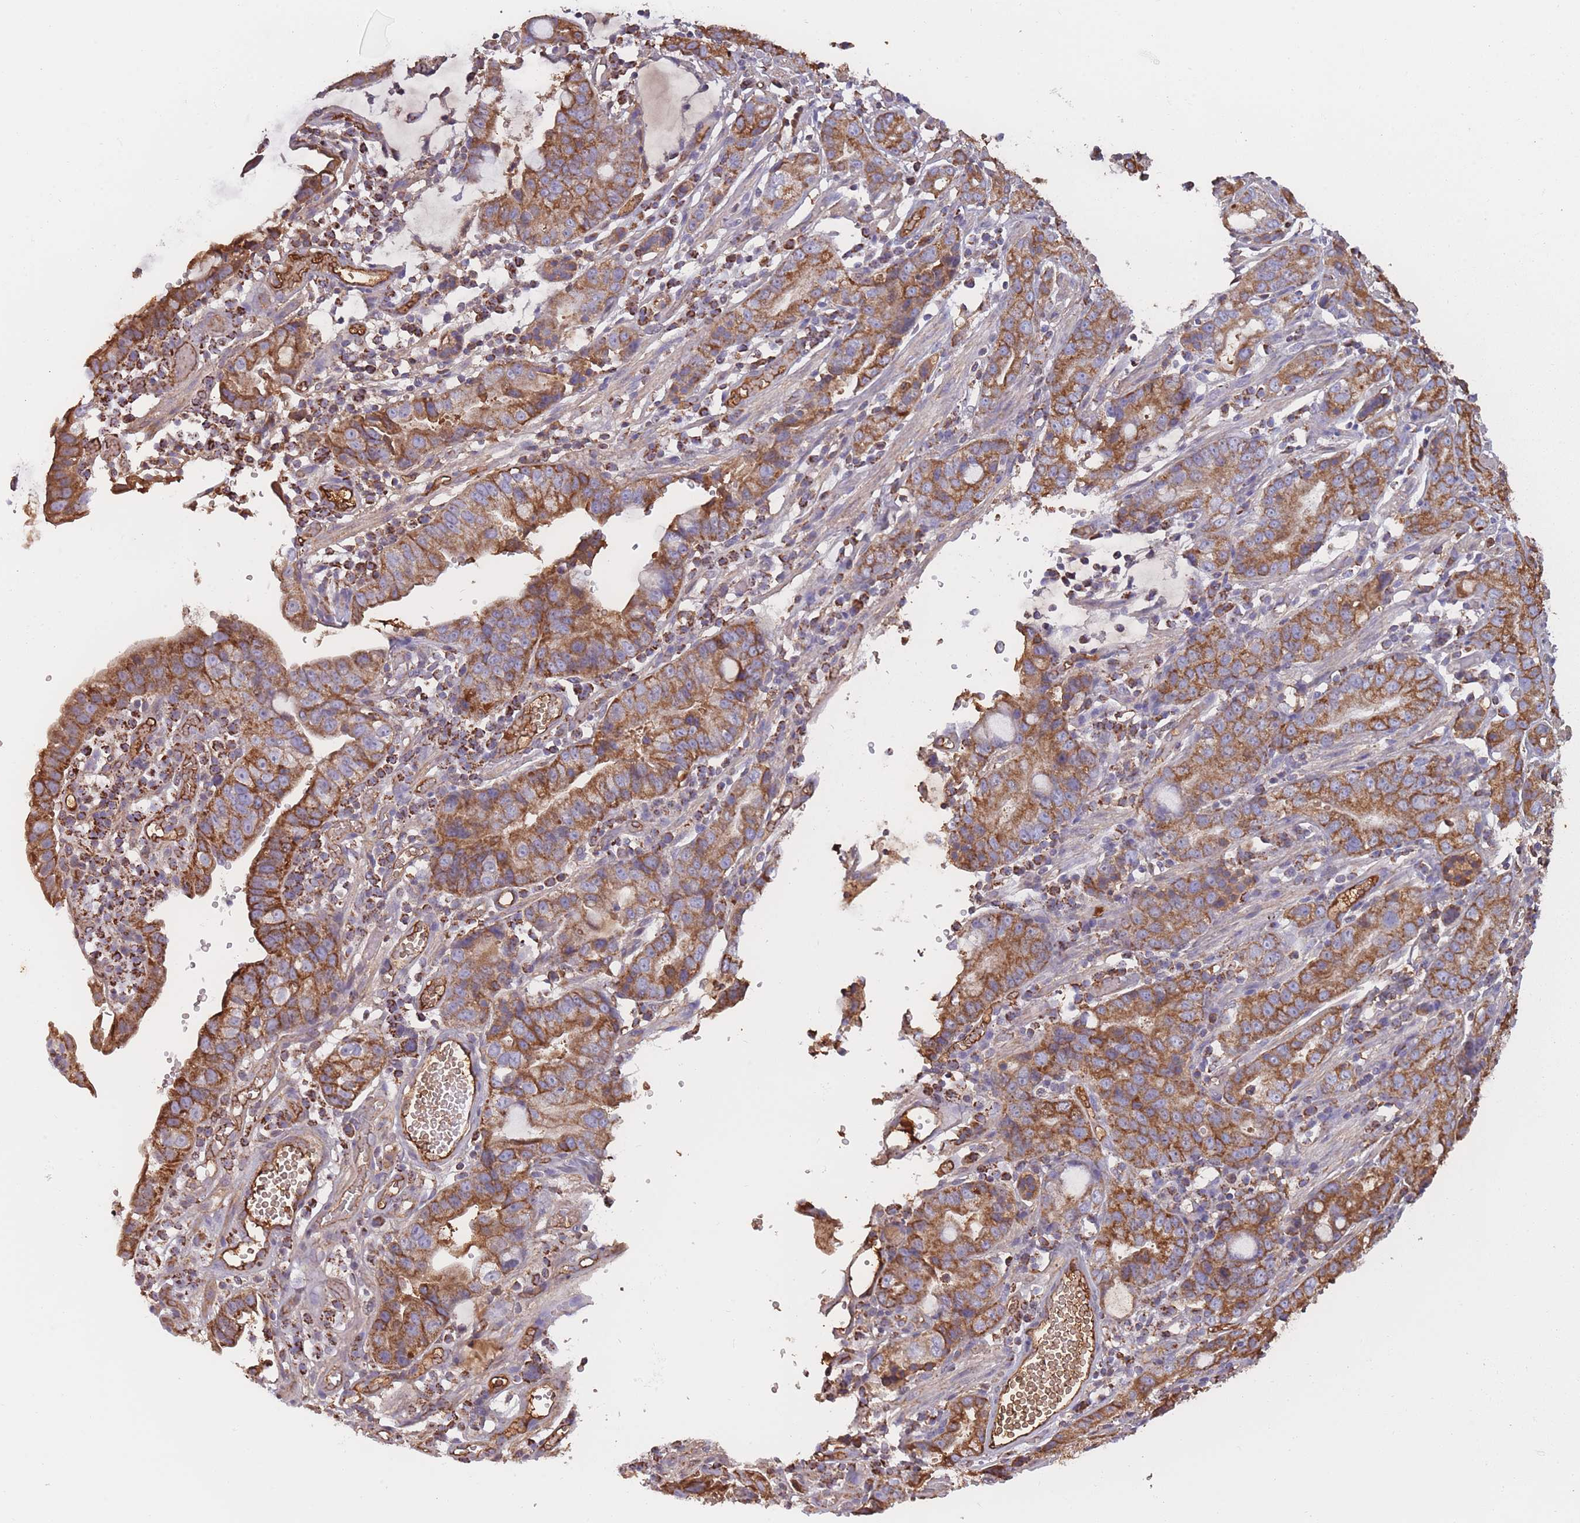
{"staining": {"intensity": "moderate", "quantity": ">75%", "location": "cytoplasmic/membranous"}, "tissue": "stomach cancer", "cell_type": "Tumor cells", "image_type": "cancer", "snomed": [{"axis": "morphology", "description": "Adenocarcinoma, NOS"}, {"axis": "topography", "description": "Stomach"}], "caption": "A brown stain shows moderate cytoplasmic/membranous staining of a protein in stomach cancer tumor cells. (DAB IHC with brightfield microscopy, high magnification).", "gene": "KAT2A", "patient": {"sex": "male", "age": 55}}